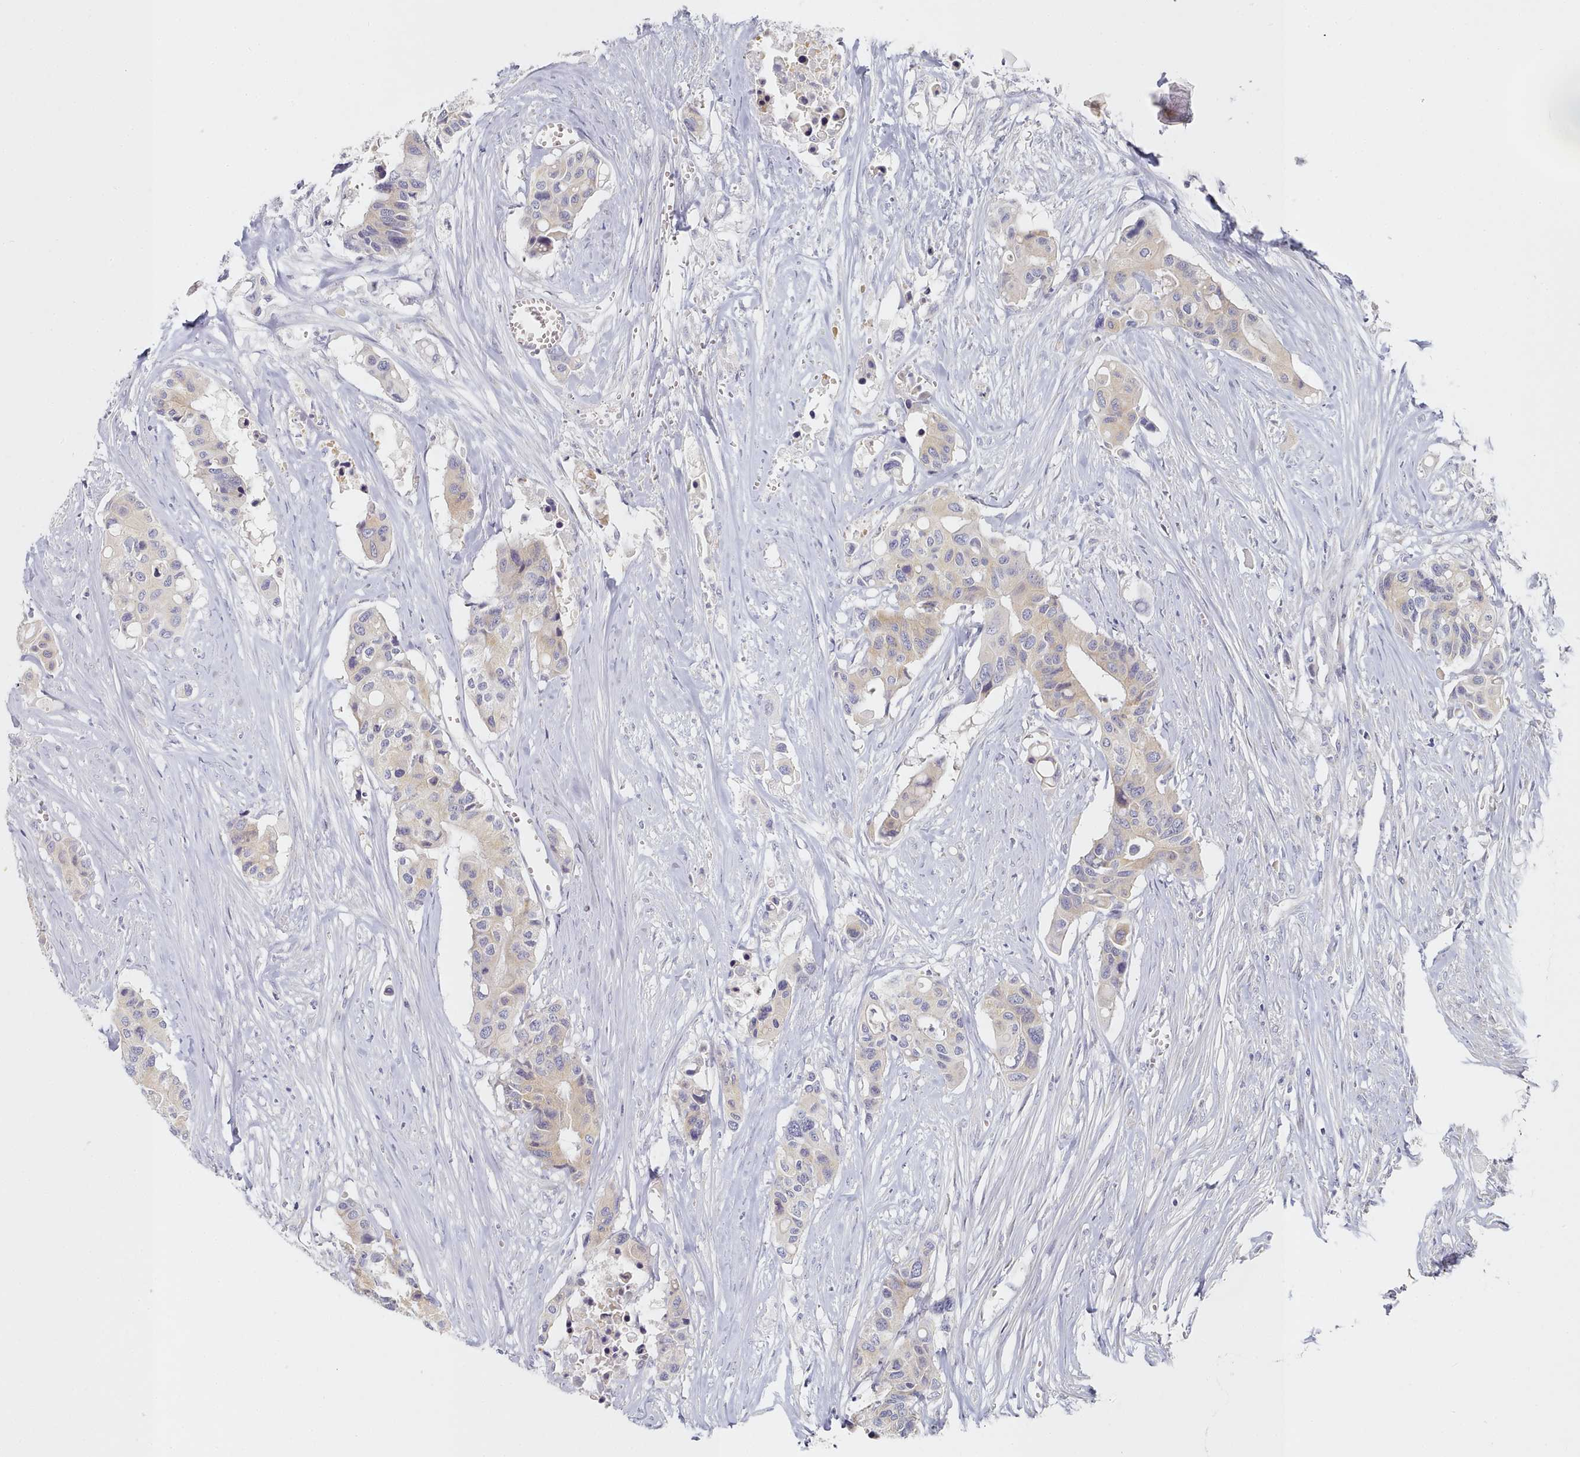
{"staining": {"intensity": "weak", "quantity": "<25%", "location": "cytoplasmic/membranous"}, "tissue": "colorectal cancer", "cell_type": "Tumor cells", "image_type": "cancer", "snomed": [{"axis": "morphology", "description": "Adenocarcinoma, NOS"}, {"axis": "topography", "description": "Colon"}], "caption": "Tumor cells are negative for brown protein staining in colorectal cancer.", "gene": "TYW1B", "patient": {"sex": "male", "age": 77}}